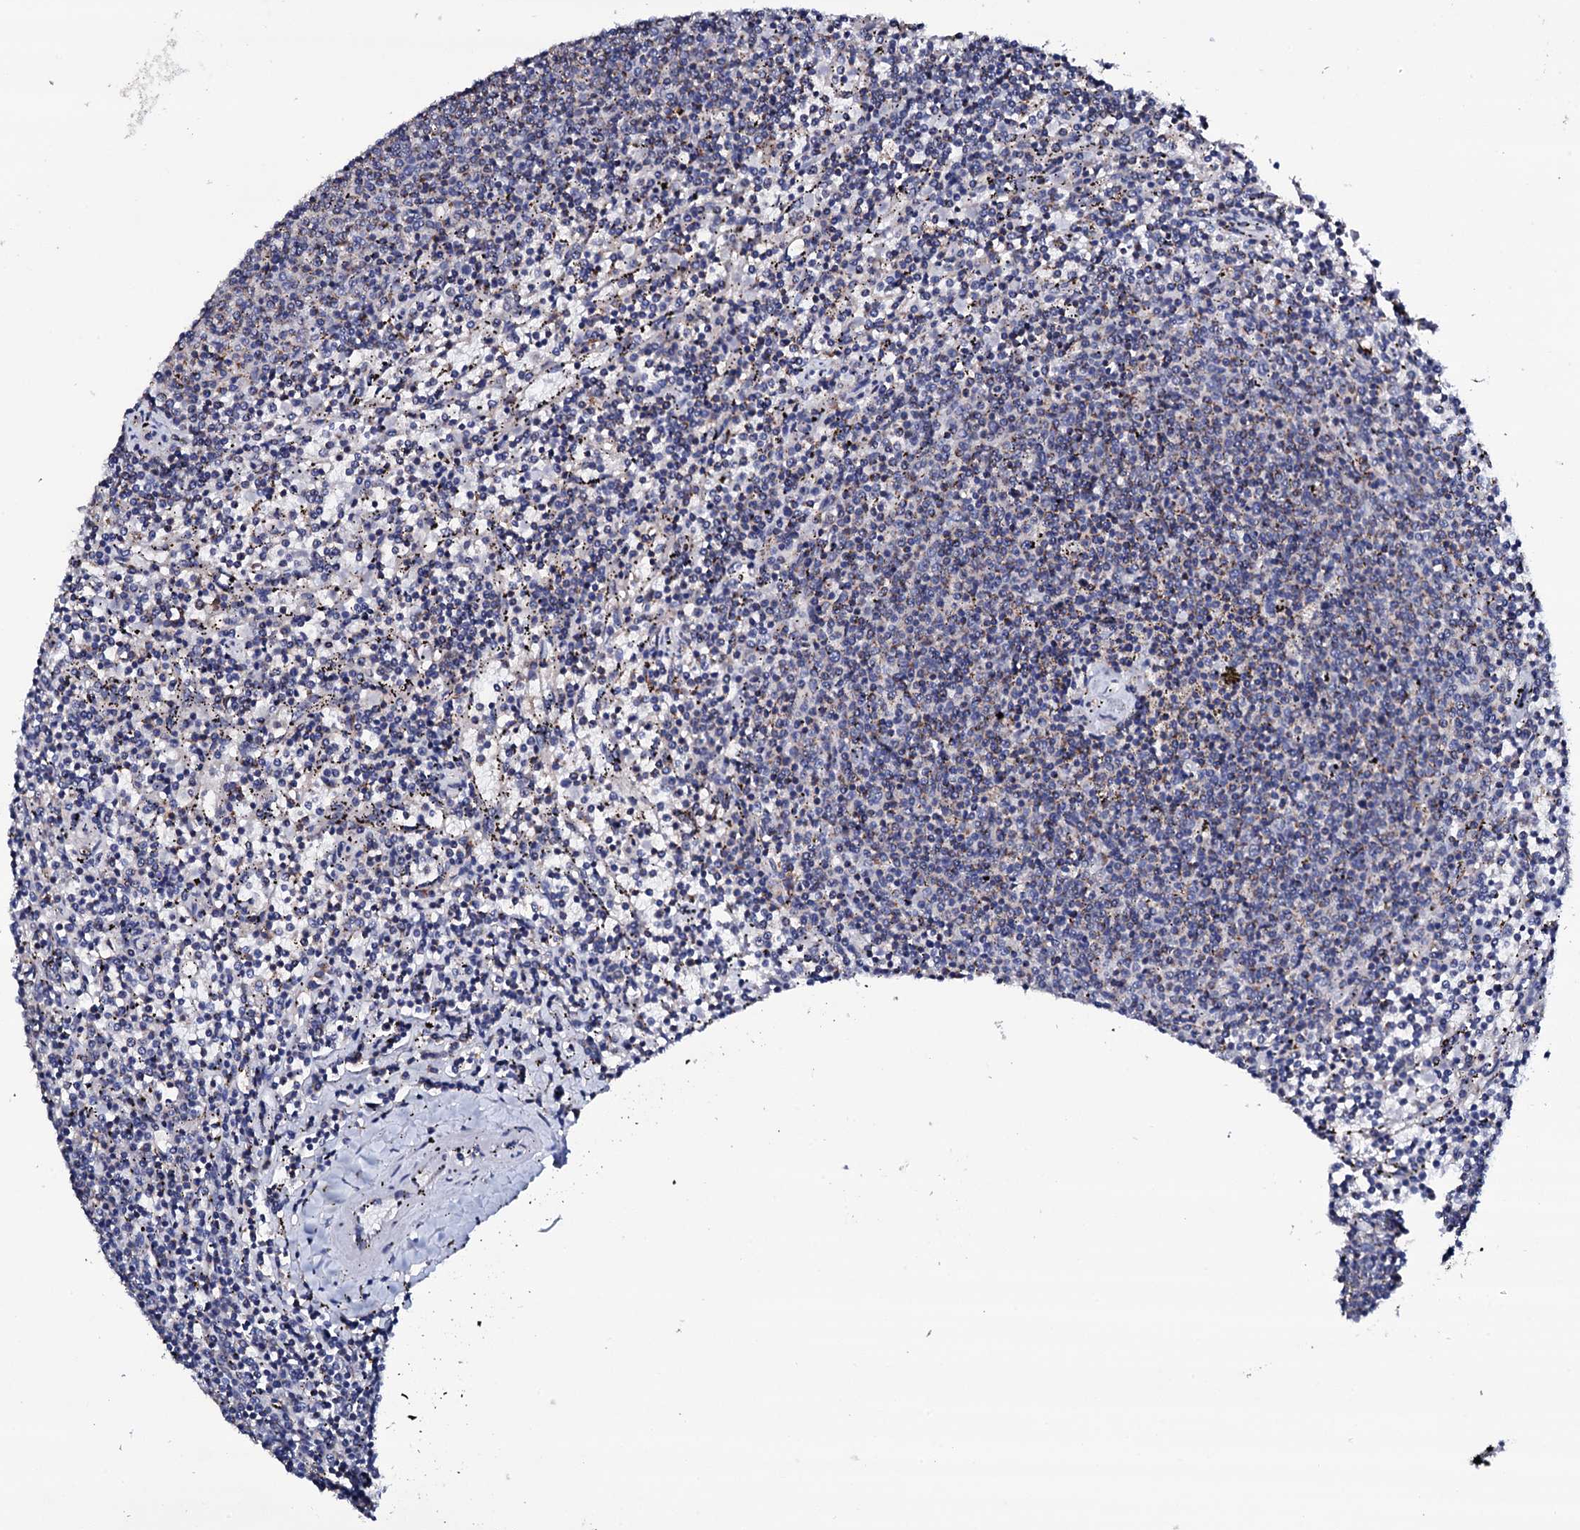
{"staining": {"intensity": "negative", "quantity": "none", "location": "none"}, "tissue": "lymphoma", "cell_type": "Tumor cells", "image_type": "cancer", "snomed": [{"axis": "morphology", "description": "Malignant lymphoma, non-Hodgkin's type, Low grade"}, {"axis": "topography", "description": "Spleen"}], "caption": "Human malignant lymphoma, non-Hodgkin's type (low-grade) stained for a protein using immunohistochemistry (IHC) reveals no expression in tumor cells.", "gene": "TCAF2", "patient": {"sex": "female", "age": 50}}